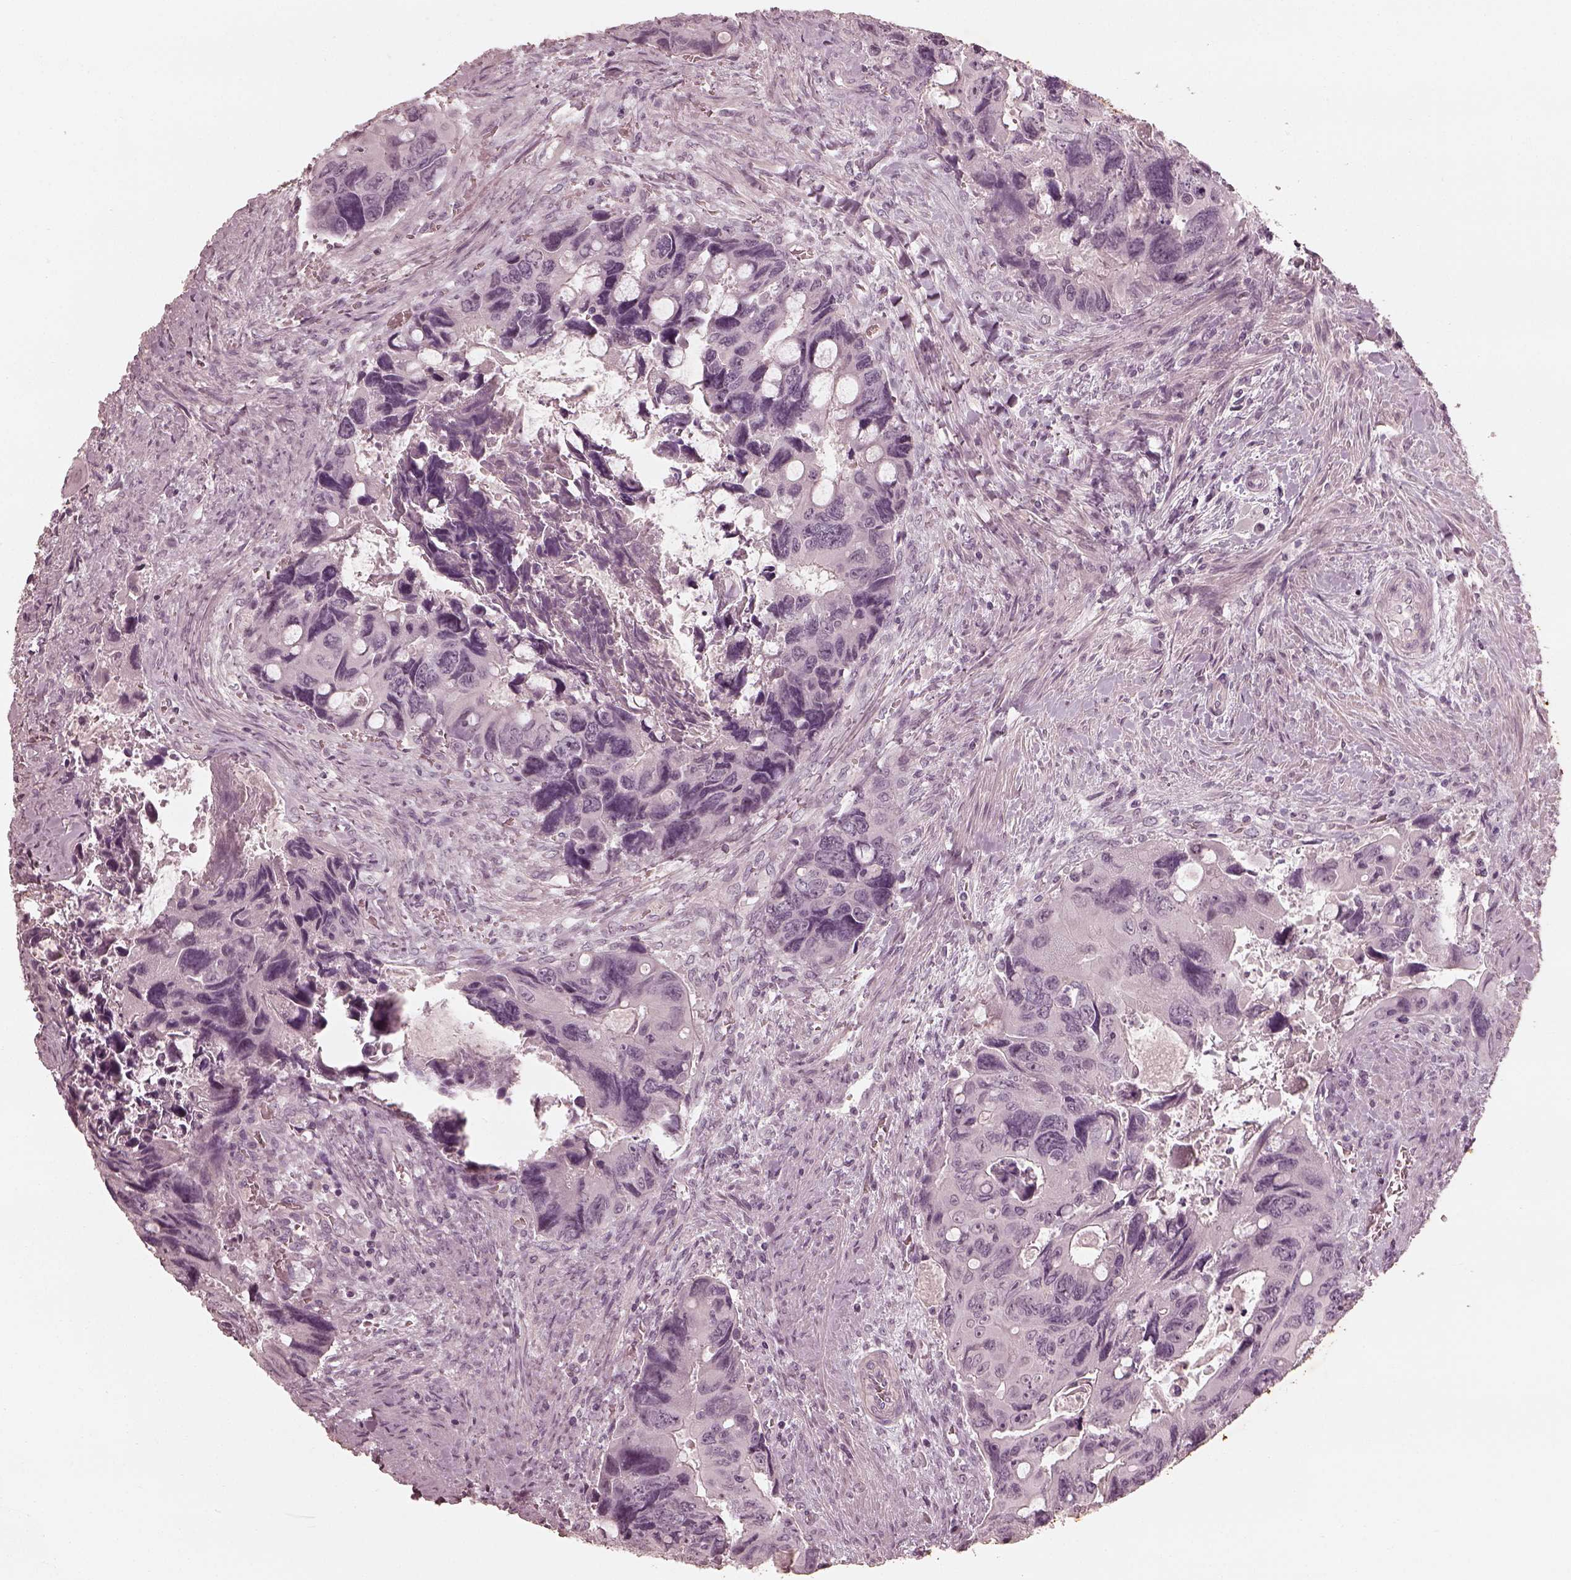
{"staining": {"intensity": "negative", "quantity": "none", "location": "none"}, "tissue": "colorectal cancer", "cell_type": "Tumor cells", "image_type": "cancer", "snomed": [{"axis": "morphology", "description": "Adenocarcinoma, NOS"}, {"axis": "topography", "description": "Rectum"}], "caption": "Immunohistochemistry of colorectal adenocarcinoma displays no staining in tumor cells. The staining is performed using DAB (3,3'-diaminobenzidine) brown chromogen with nuclei counter-stained in using hematoxylin.", "gene": "ADRB3", "patient": {"sex": "male", "age": 62}}